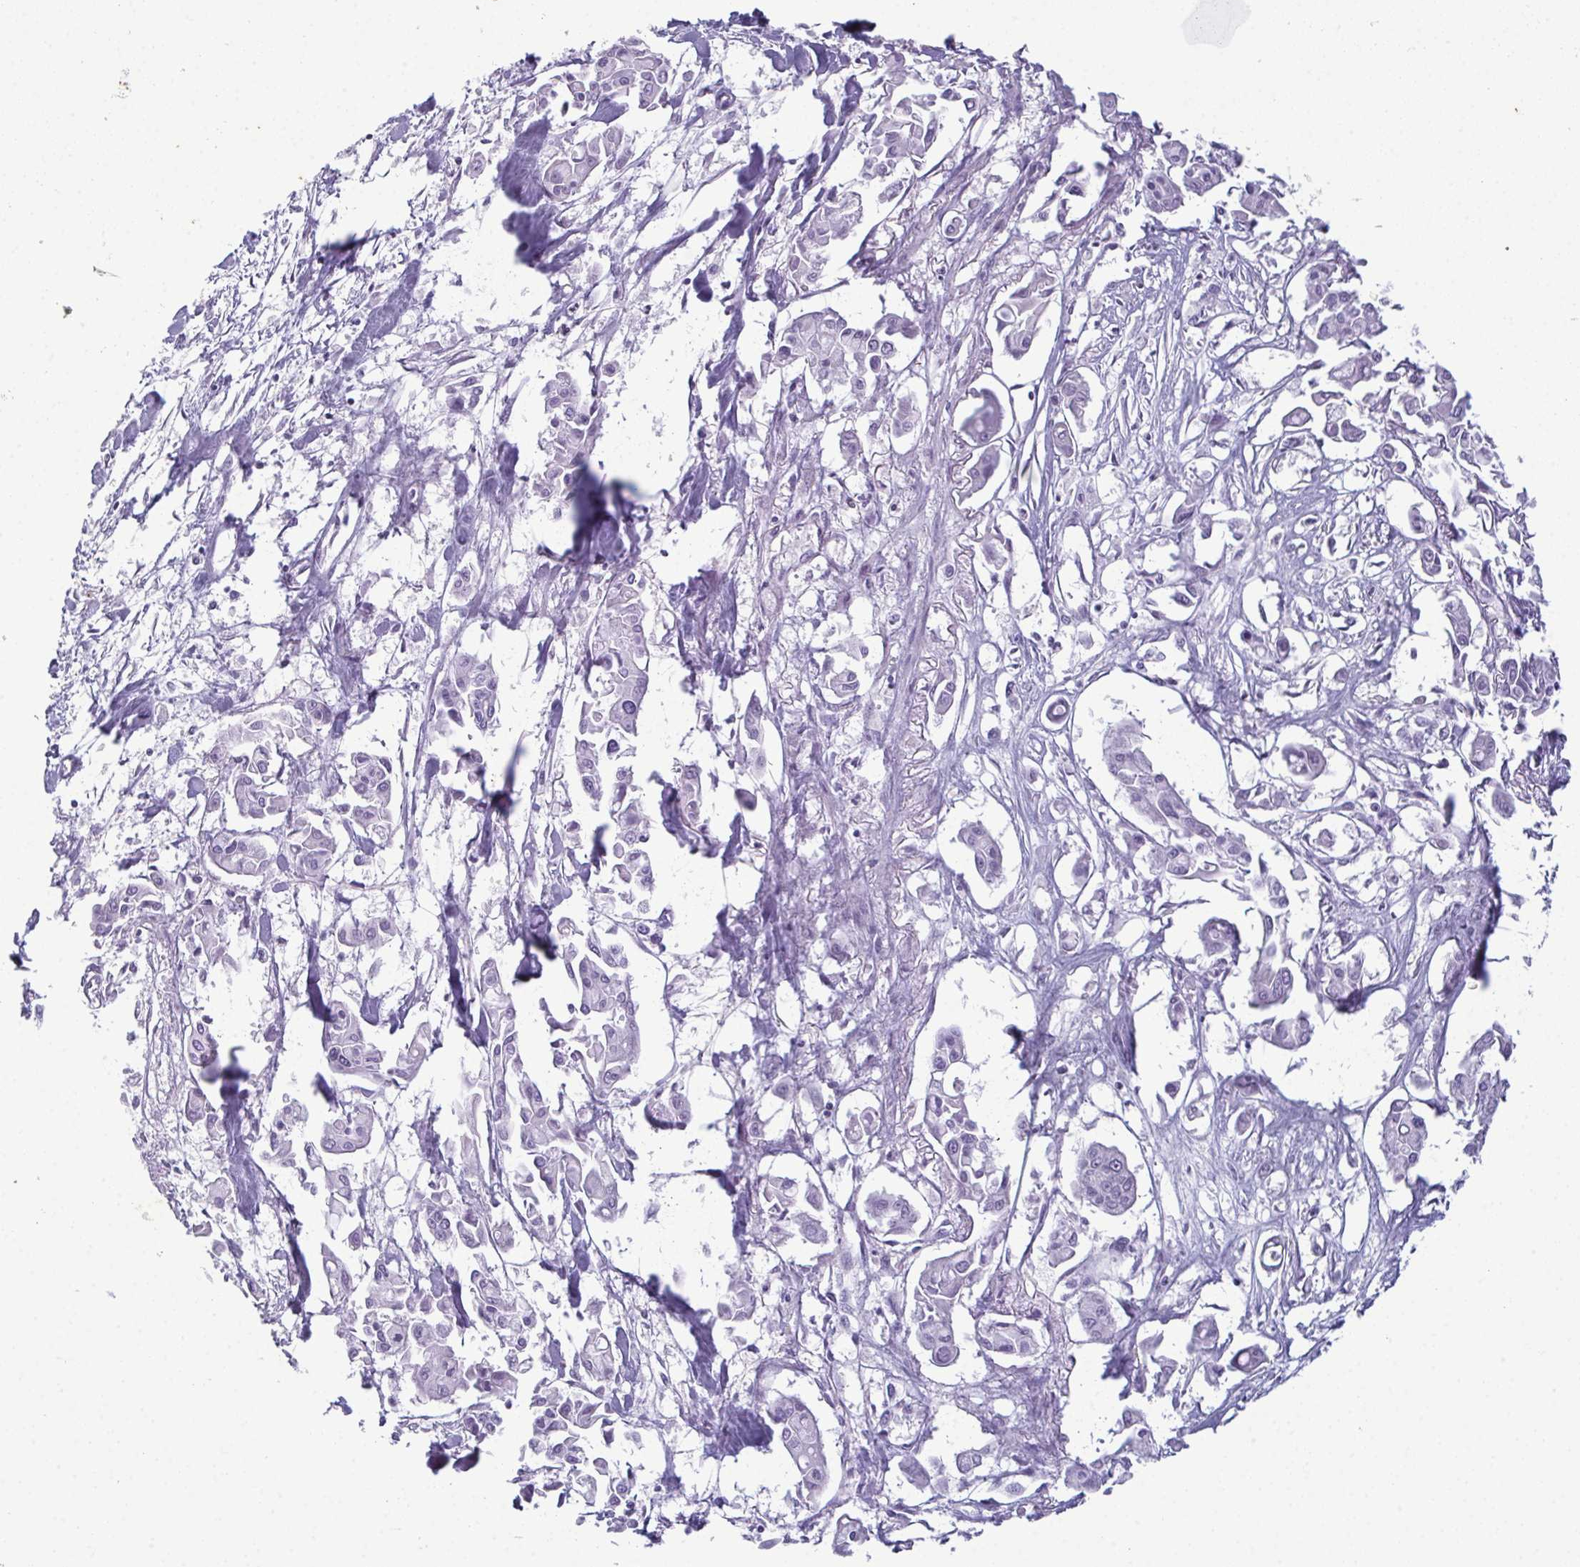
{"staining": {"intensity": "negative", "quantity": "none", "location": "none"}, "tissue": "pancreatic cancer", "cell_type": "Tumor cells", "image_type": "cancer", "snomed": [{"axis": "morphology", "description": "Adenocarcinoma, NOS"}, {"axis": "topography", "description": "Pancreas"}], "caption": "An immunohistochemistry (IHC) photomicrograph of pancreatic cancer (adenocarcinoma) is shown. There is no staining in tumor cells of pancreatic cancer (adenocarcinoma).", "gene": "RBM7", "patient": {"sex": "male", "age": 61}}